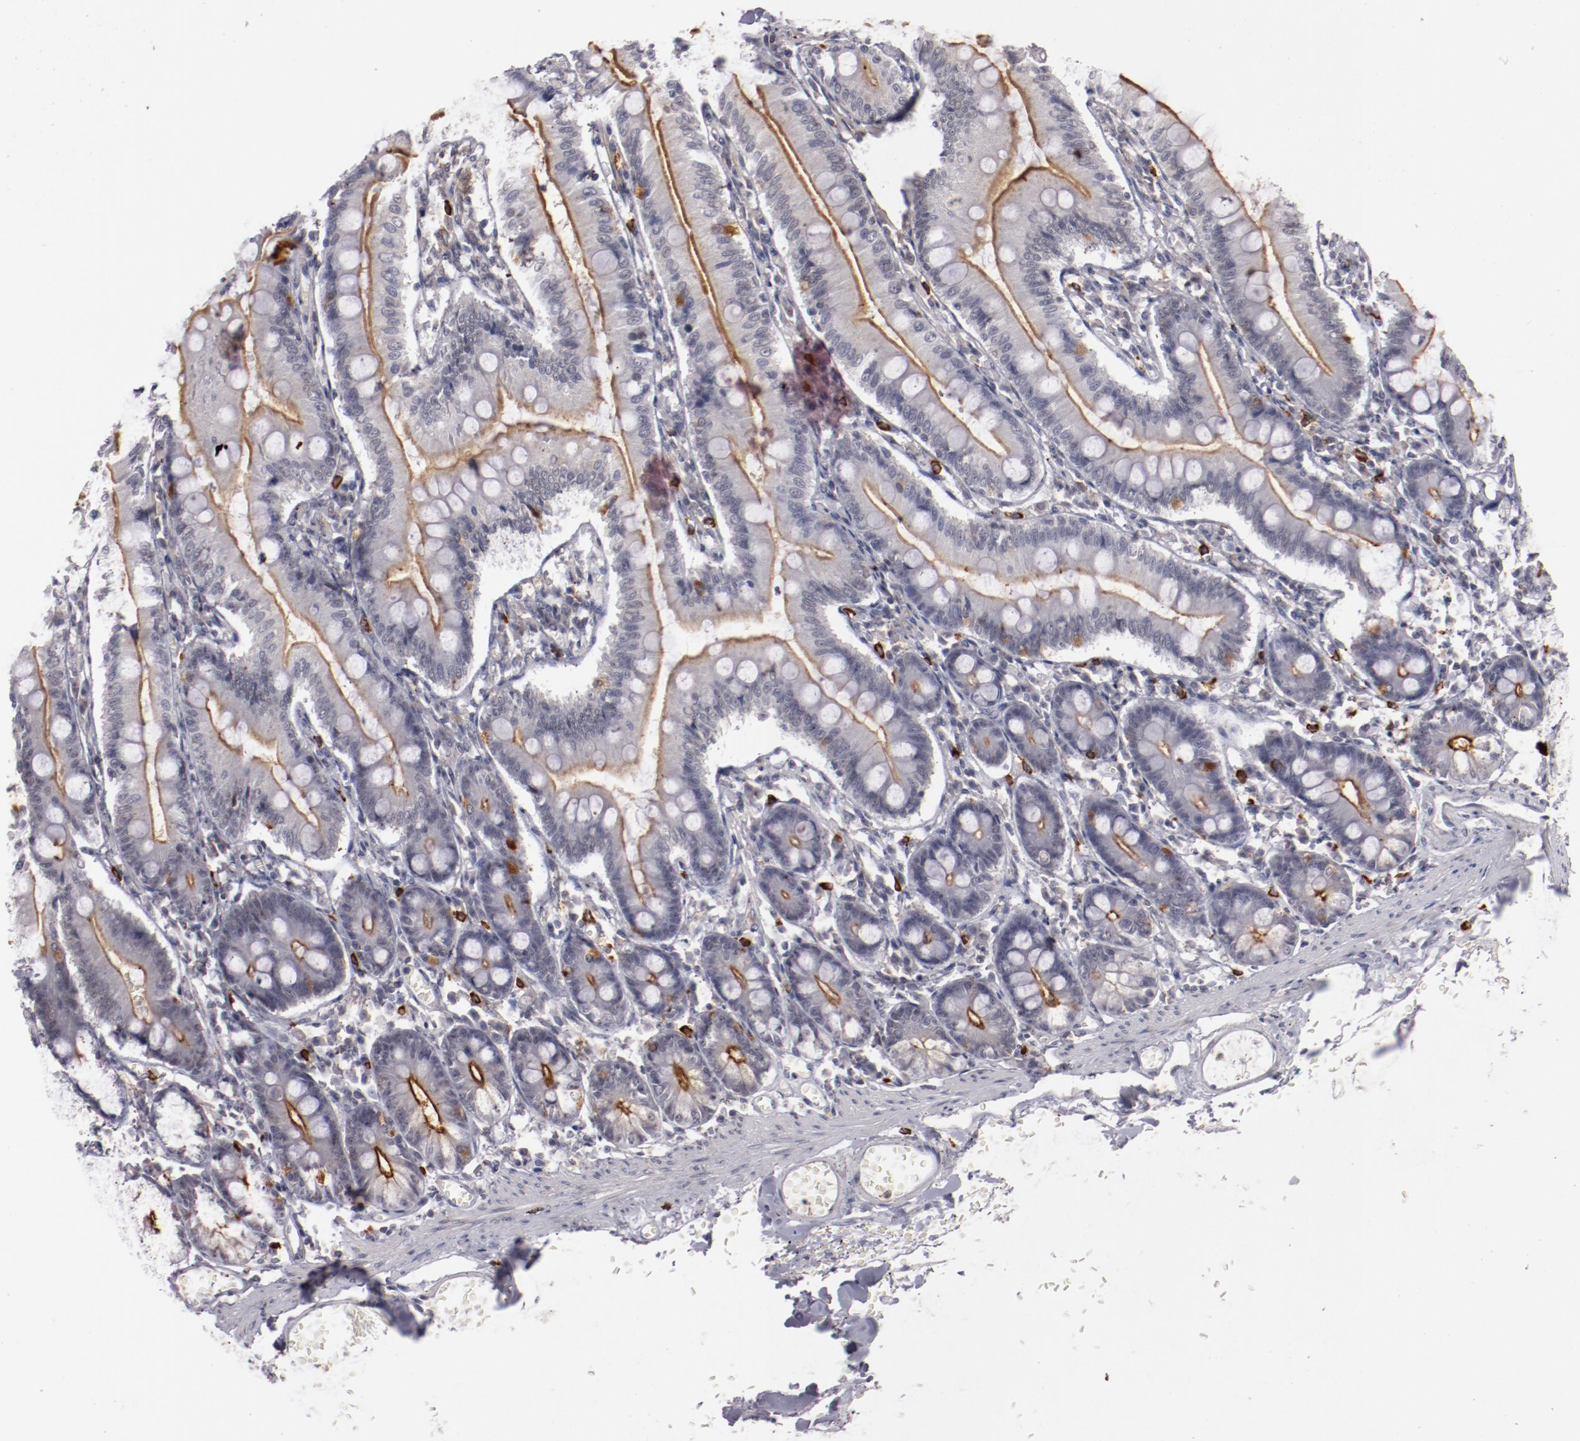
{"staining": {"intensity": "moderate", "quantity": "25%-75%", "location": "cytoplasmic/membranous"}, "tissue": "small intestine", "cell_type": "Glandular cells", "image_type": "normal", "snomed": [{"axis": "morphology", "description": "Normal tissue, NOS"}, {"axis": "topography", "description": "Small intestine"}], "caption": "About 25%-75% of glandular cells in benign human small intestine show moderate cytoplasmic/membranous protein expression as visualized by brown immunohistochemical staining.", "gene": "STX3", "patient": {"sex": "male", "age": 71}}